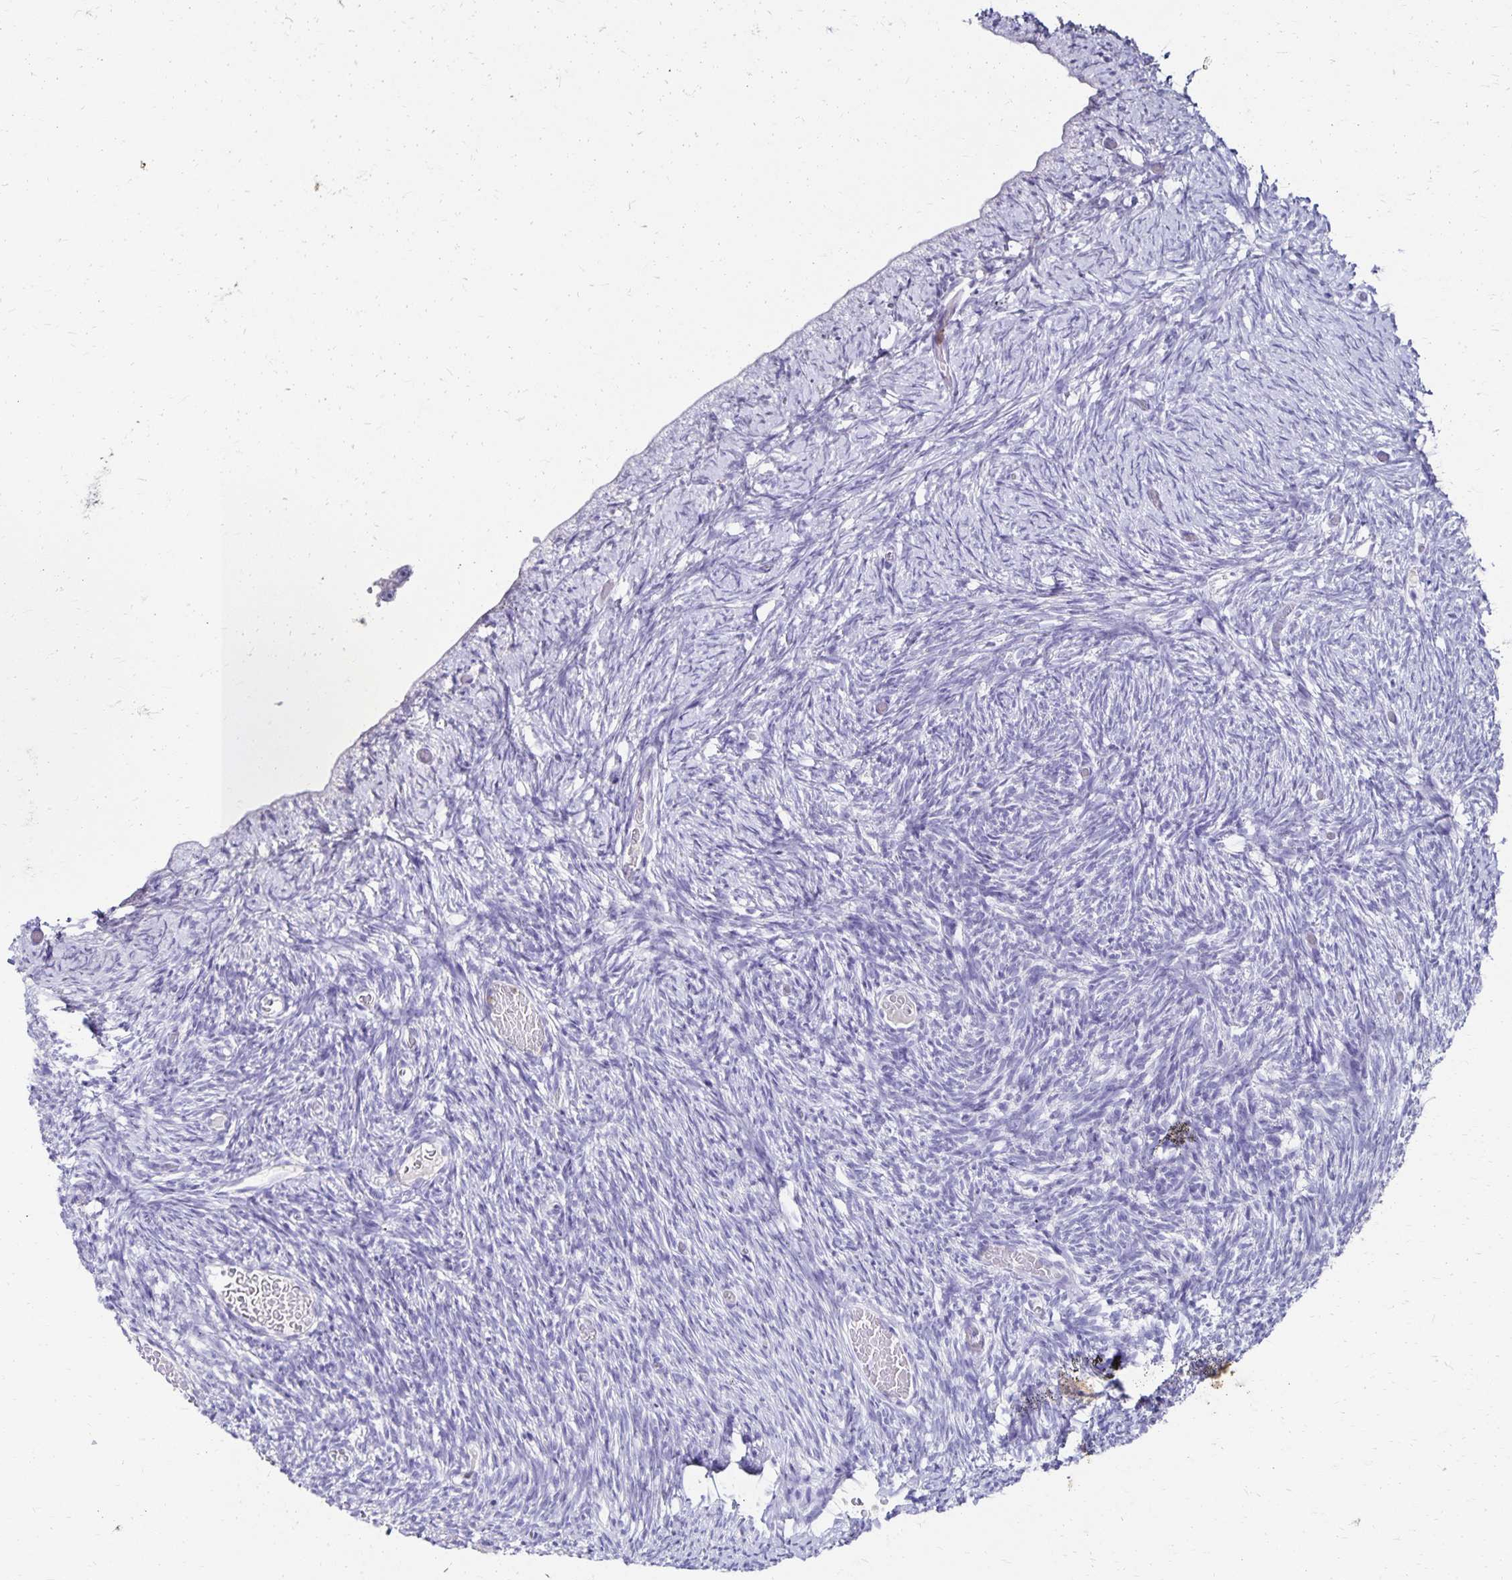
{"staining": {"intensity": "negative", "quantity": "none", "location": "none"}, "tissue": "ovary", "cell_type": "Ovarian stroma cells", "image_type": "normal", "snomed": [{"axis": "morphology", "description": "Normal tissue, NOS"}, {"axis": "topography", "description": "Ovary"}], "caption": "This is a photomicrograph of immunohistochemistry (IHC) staining of normal ovary, which shows no expression in ovarian stroma cells. The staining was performed using DAB to visualize the protein expression in brown, while the nuclei were stained in blue with hematoxylin (Magnification: 20x).", "gene": "DYNLT4", "patient": {"sex": "female", "age": 39}}